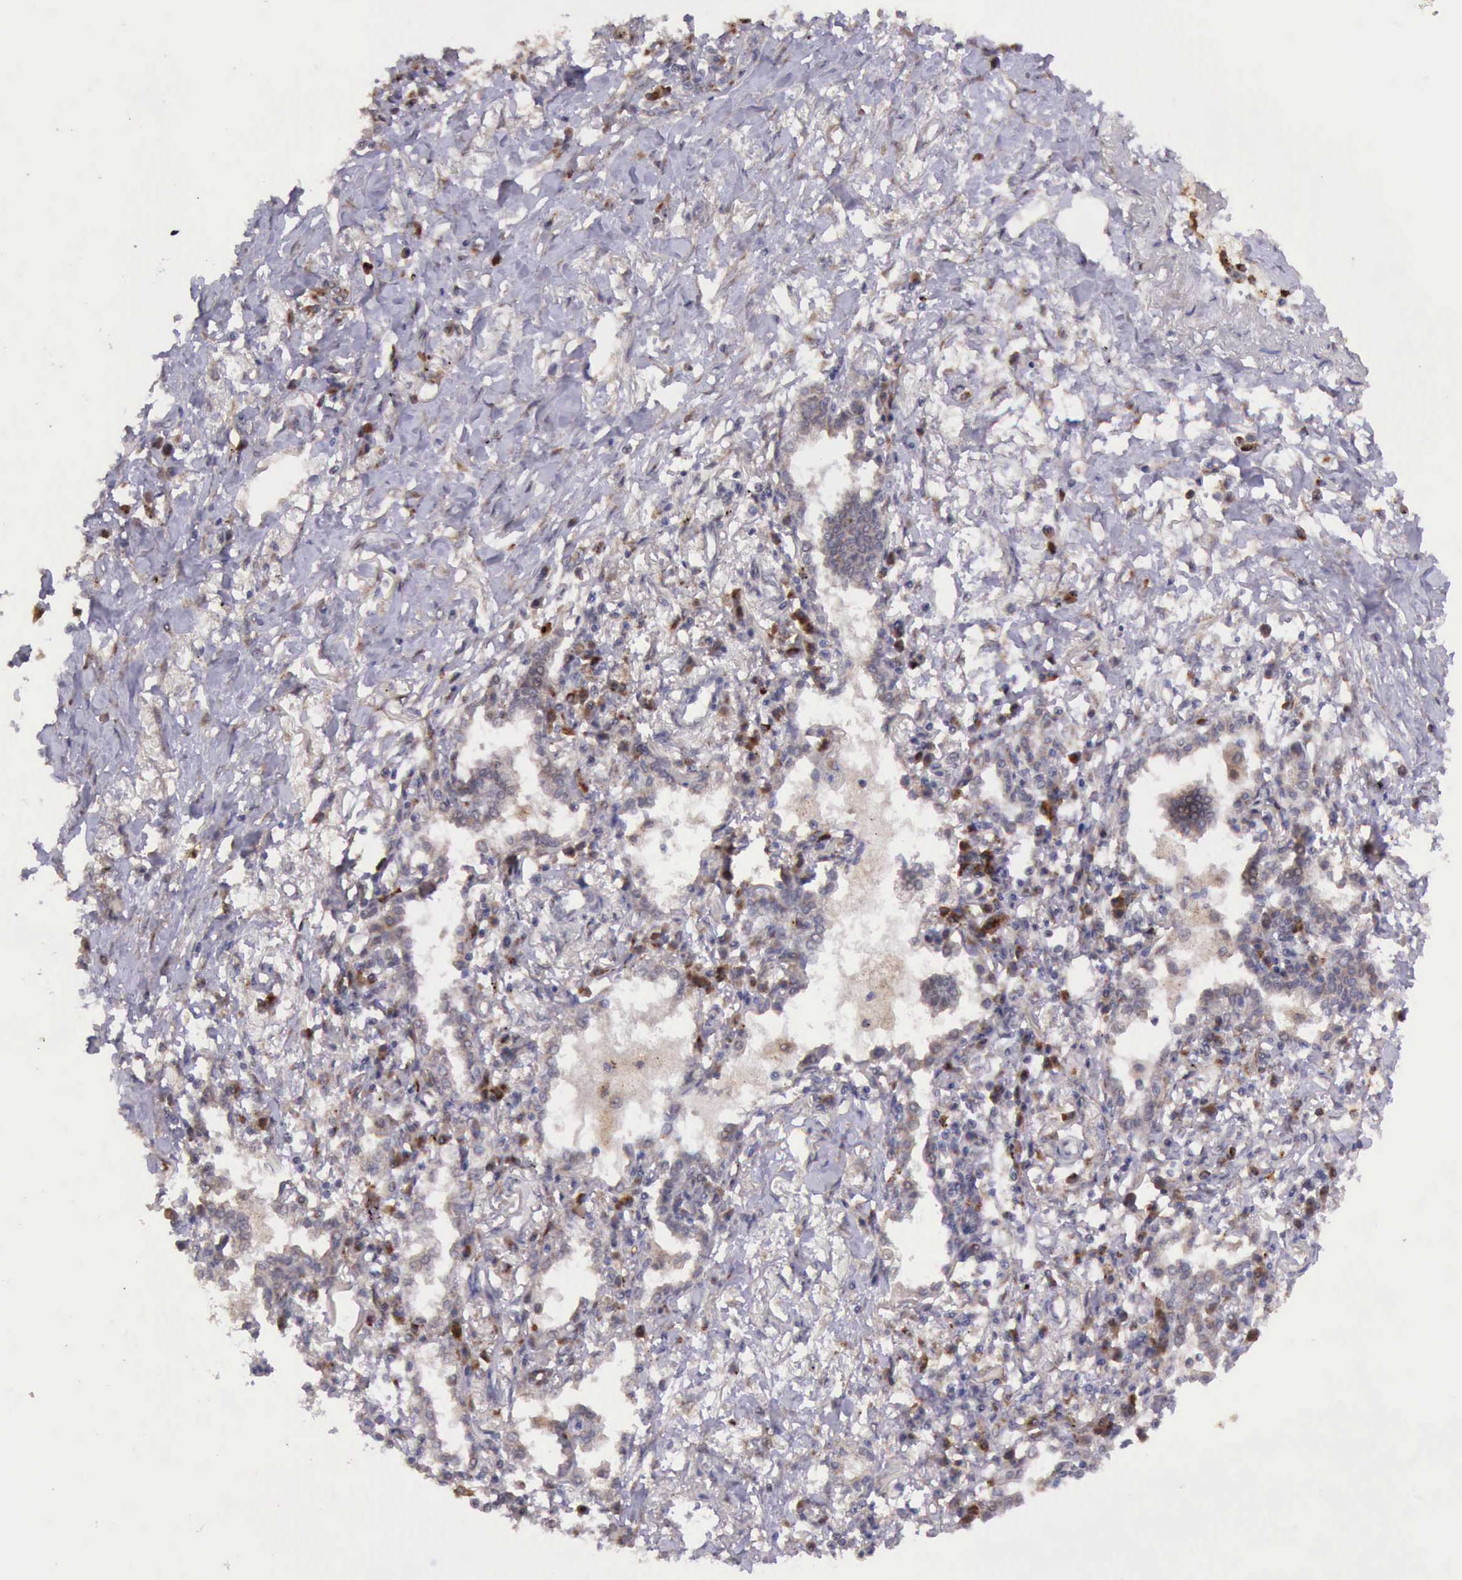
{"staining": {"intensity": "weak", "quantity": "<25%", "location": "cytoplasmic/membranous"}, "tissue": "lung cancer", "cell_type": "Tumor cells", "image_type": "cancer", "snomed": [{"axis": "morphology", "description": "Adenocarcinoma, NOS"}, {"axis": "topography", "description": "Lung"}], "caption": "IHC image of lung cancer stained for a protein (brown), which shows no expression in tumor cells.", "gene": "ARMCX3", "patient": {"sex": "male", "age": 60}}